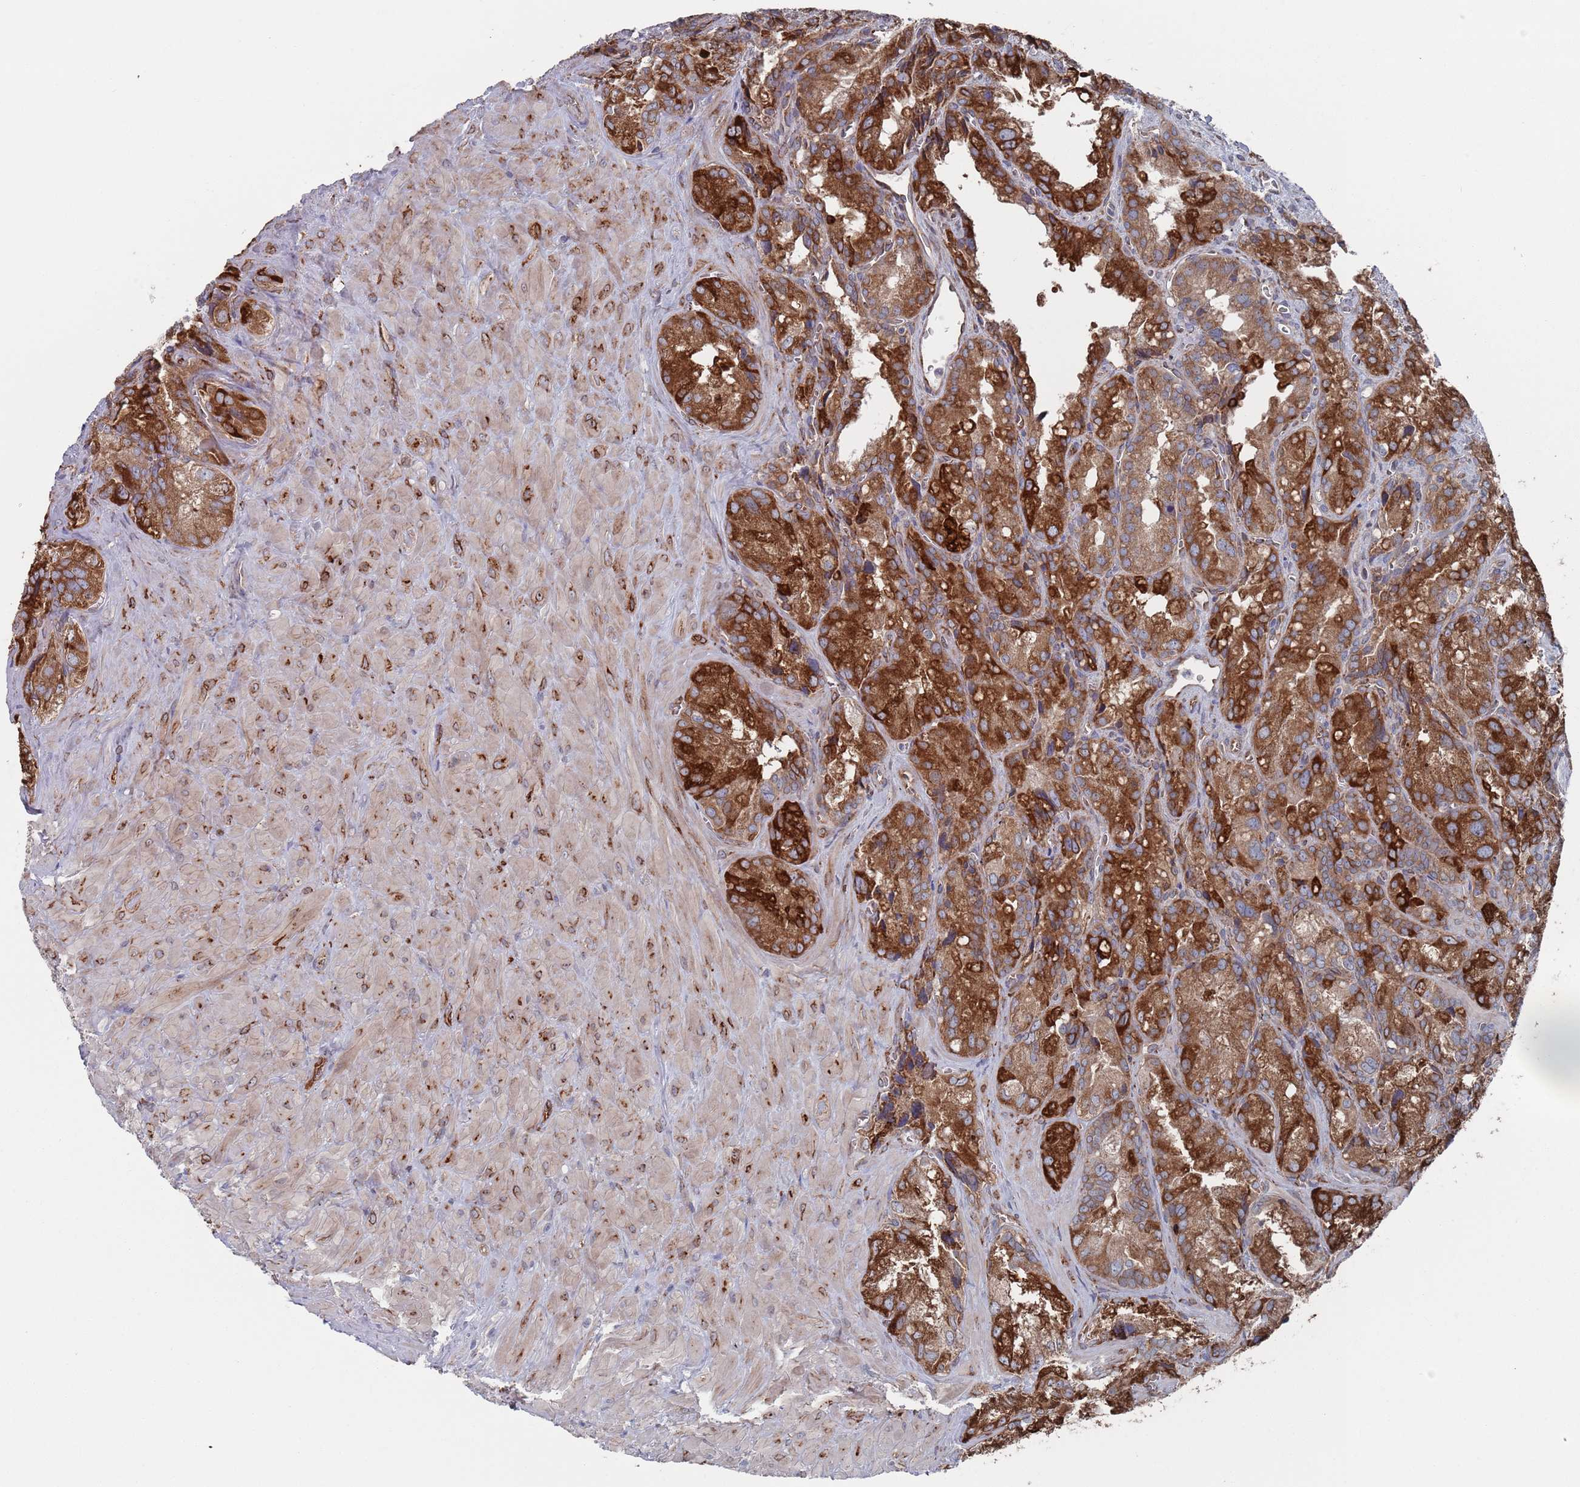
{"staining": {"intensity": "strong", "quantity": ">75%", "location": "cytoplasmic/membranous"}, "tissue": "seminal vesicle", "cell_type": "Glandular cells", "image_type": "normal", "snomed": [{"axis": "morphology", "description": "Normal tissue, NOS"}, {"axis": "topography", "description": "Seminal veicle"}], "caption": "Glandular cells display high levels of strong cytoplasmic/membranous staining in about >75% of cells in benign human seminal vesicle. The staining was performed using DAB to visualize the protein expression in brown, while the nuclei were stained in blue with hematoxylin (Magnification: 20x).", "gene": "CCDC106", "patient": {"sex": "male", "age": 62}}